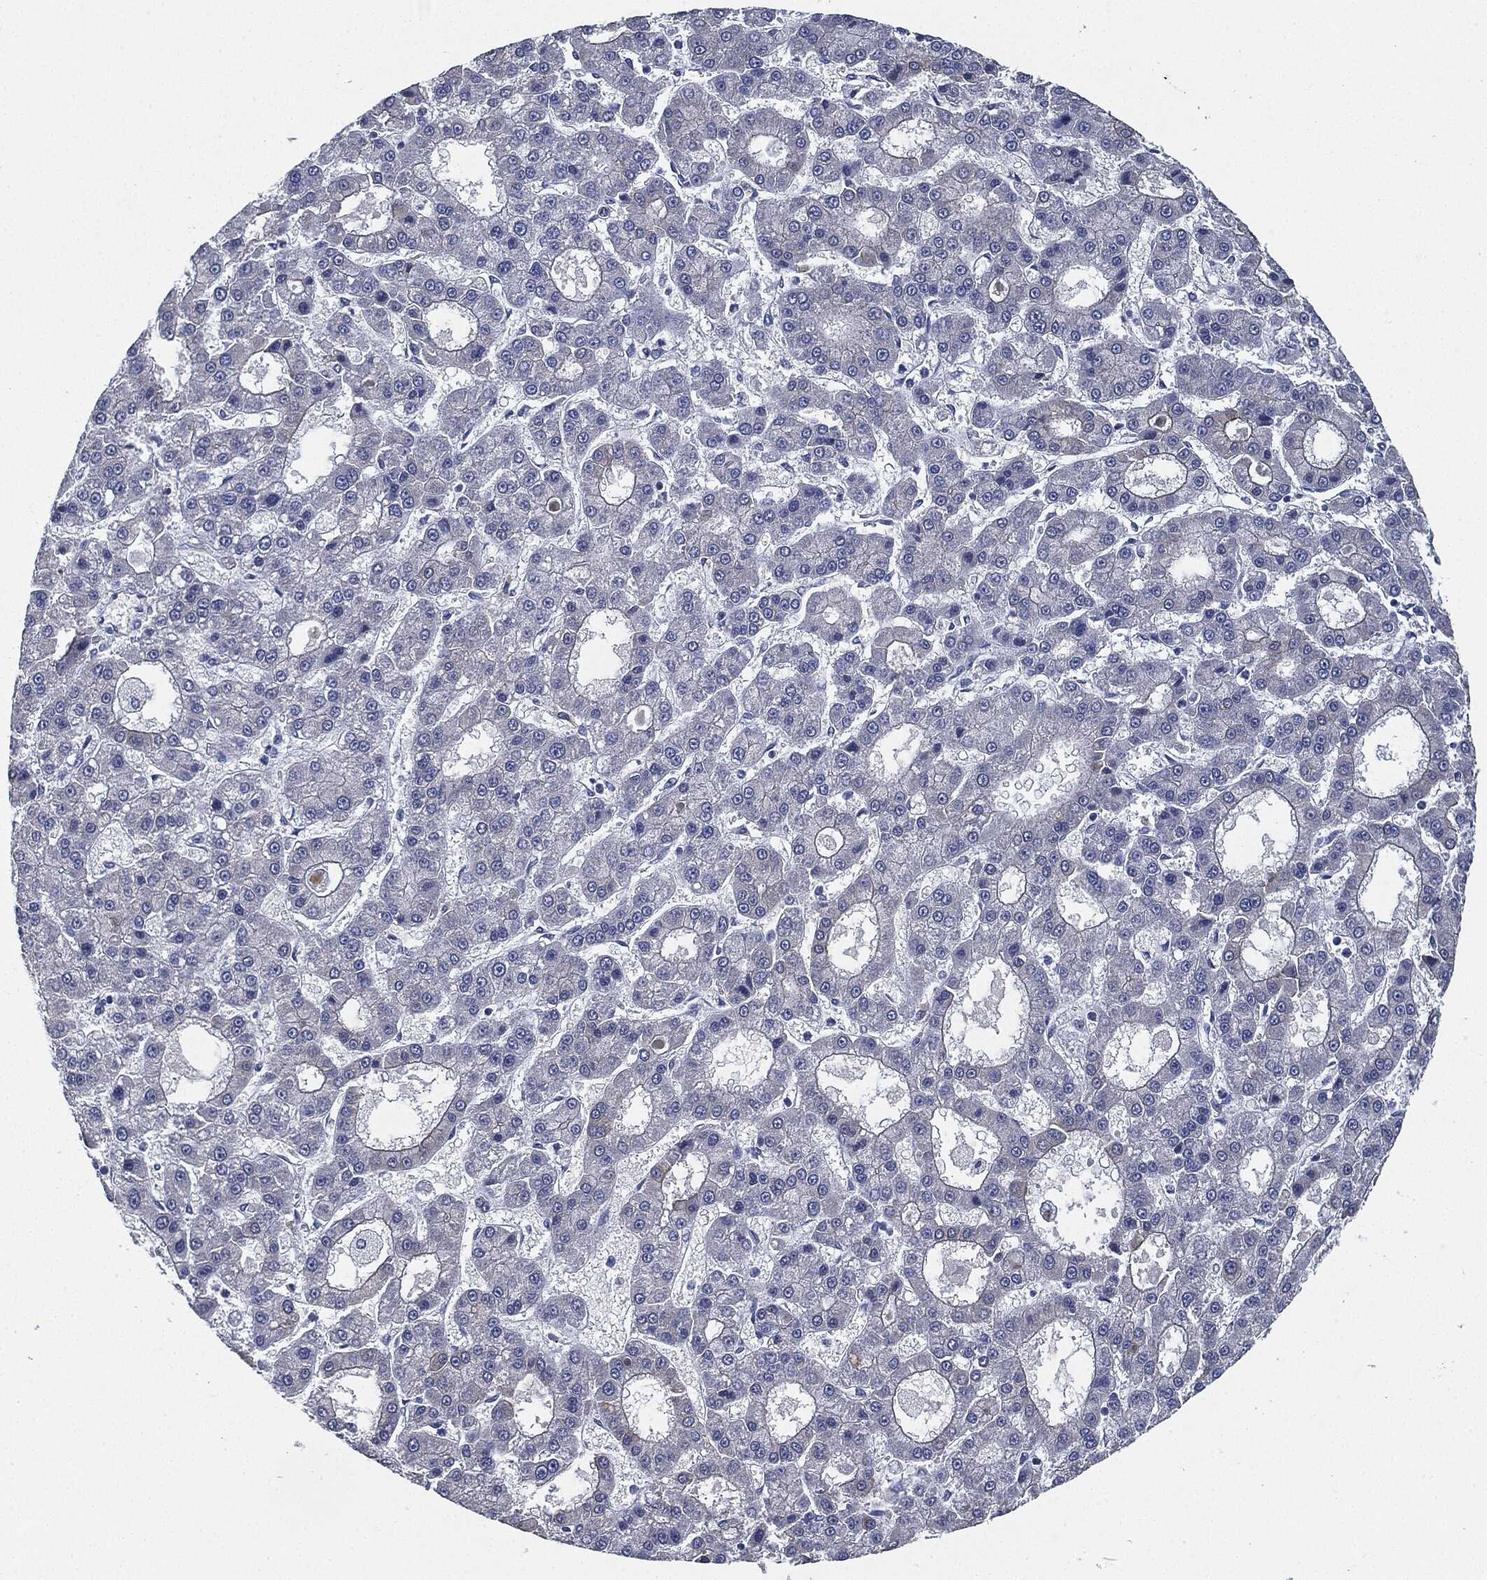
{"staining": {"intensity": "negative", "quantity": "none", "location": "none"}, "tissue": "liver cancer", "cell_type": "Tumor cells", "image_type": "cancer", "snomed": [{"axis": "morphology", "description": "Carcinoma, Hepatocellular, NOS"}, {"axis": "topography", "description": "Liver"}], "caption": "Micrograph shows no significant protein staining in tumor cells of hepatocellular carcinoma (liver).", "gene": "SHROOM2", "patient": {"sex": "male", "age": 70}}